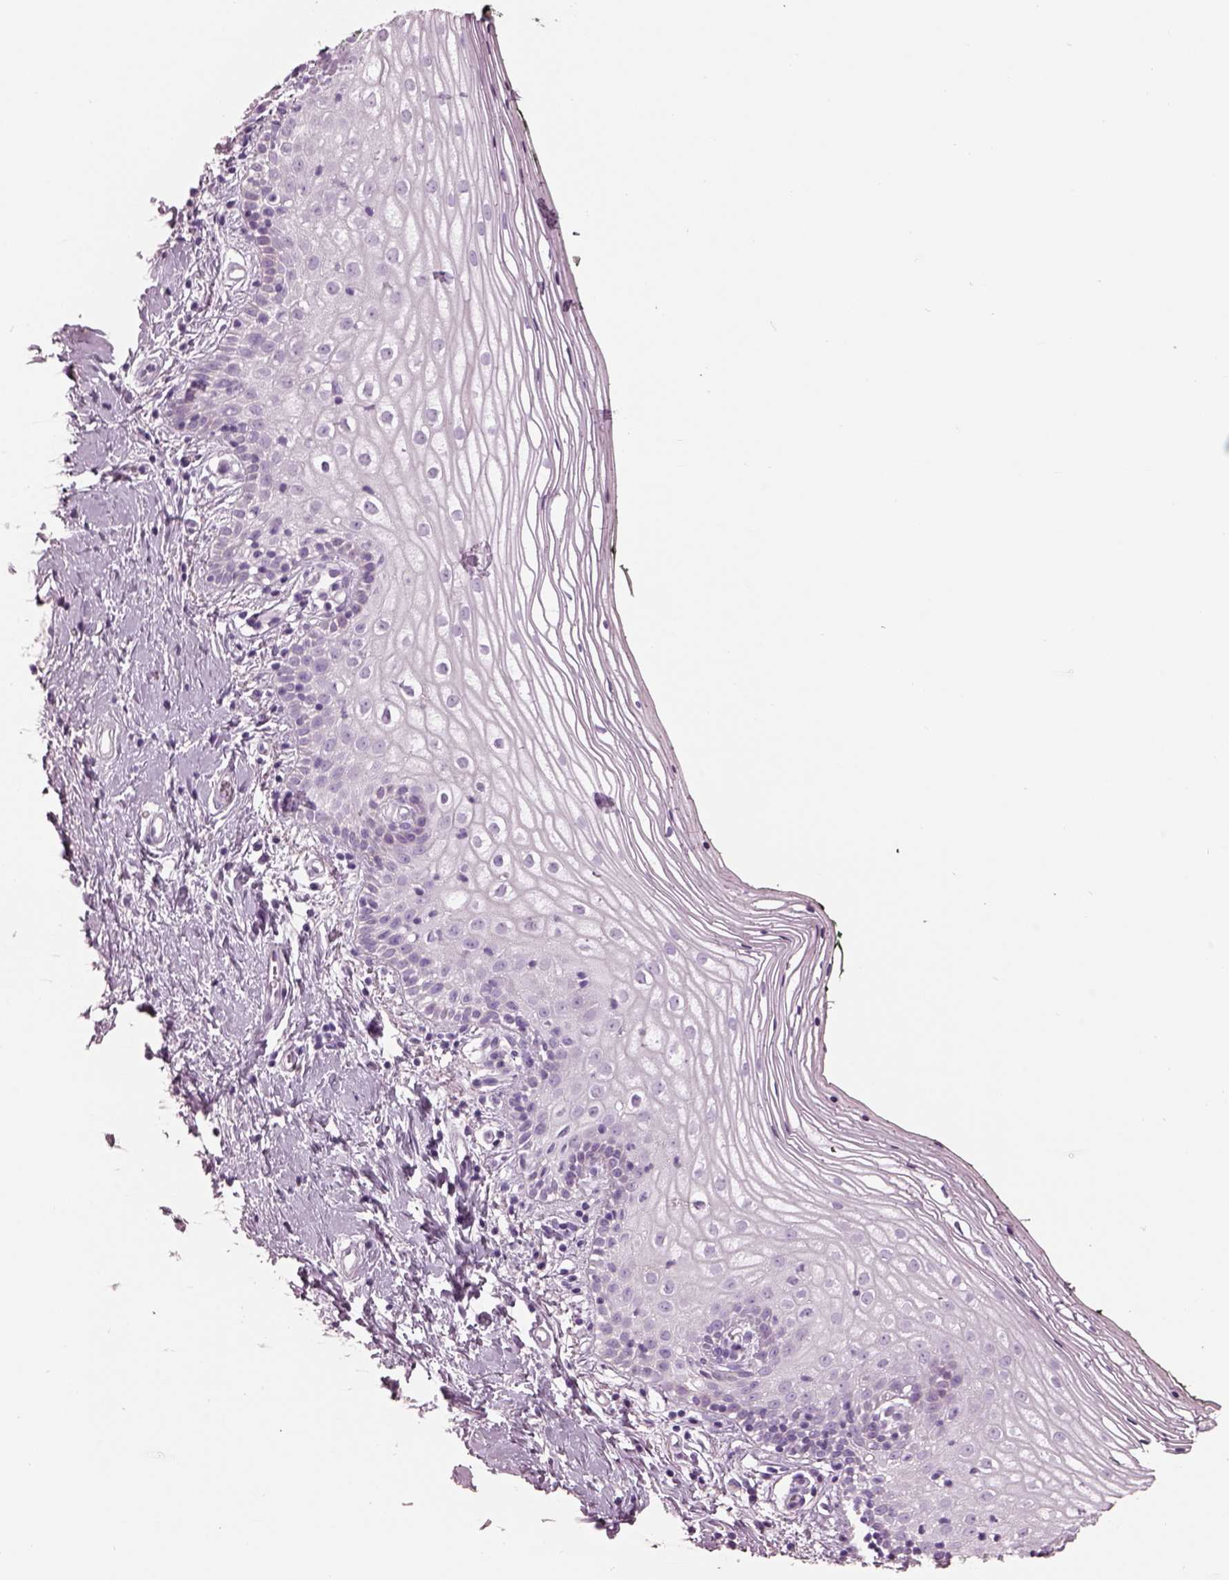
{"staining": {"intensity": "negative", "quantity": "none", "location": "none"}, "tissue": "vagina", "cell_type": "Squamous epithelial cells", "image_type": "normal", "snomed": [{"axis": "morphology", "description": "Normal tissue, NOS"}, {"axis": "topography", "description": "Vagina"}], "caption": "This is an immunohistochemistry (IHC) histopathology image of normal vagina. There is no expression in squamous epithelial cells.", "gene": "HYDIN", "patient": {"sex": "female", "age": 47}}